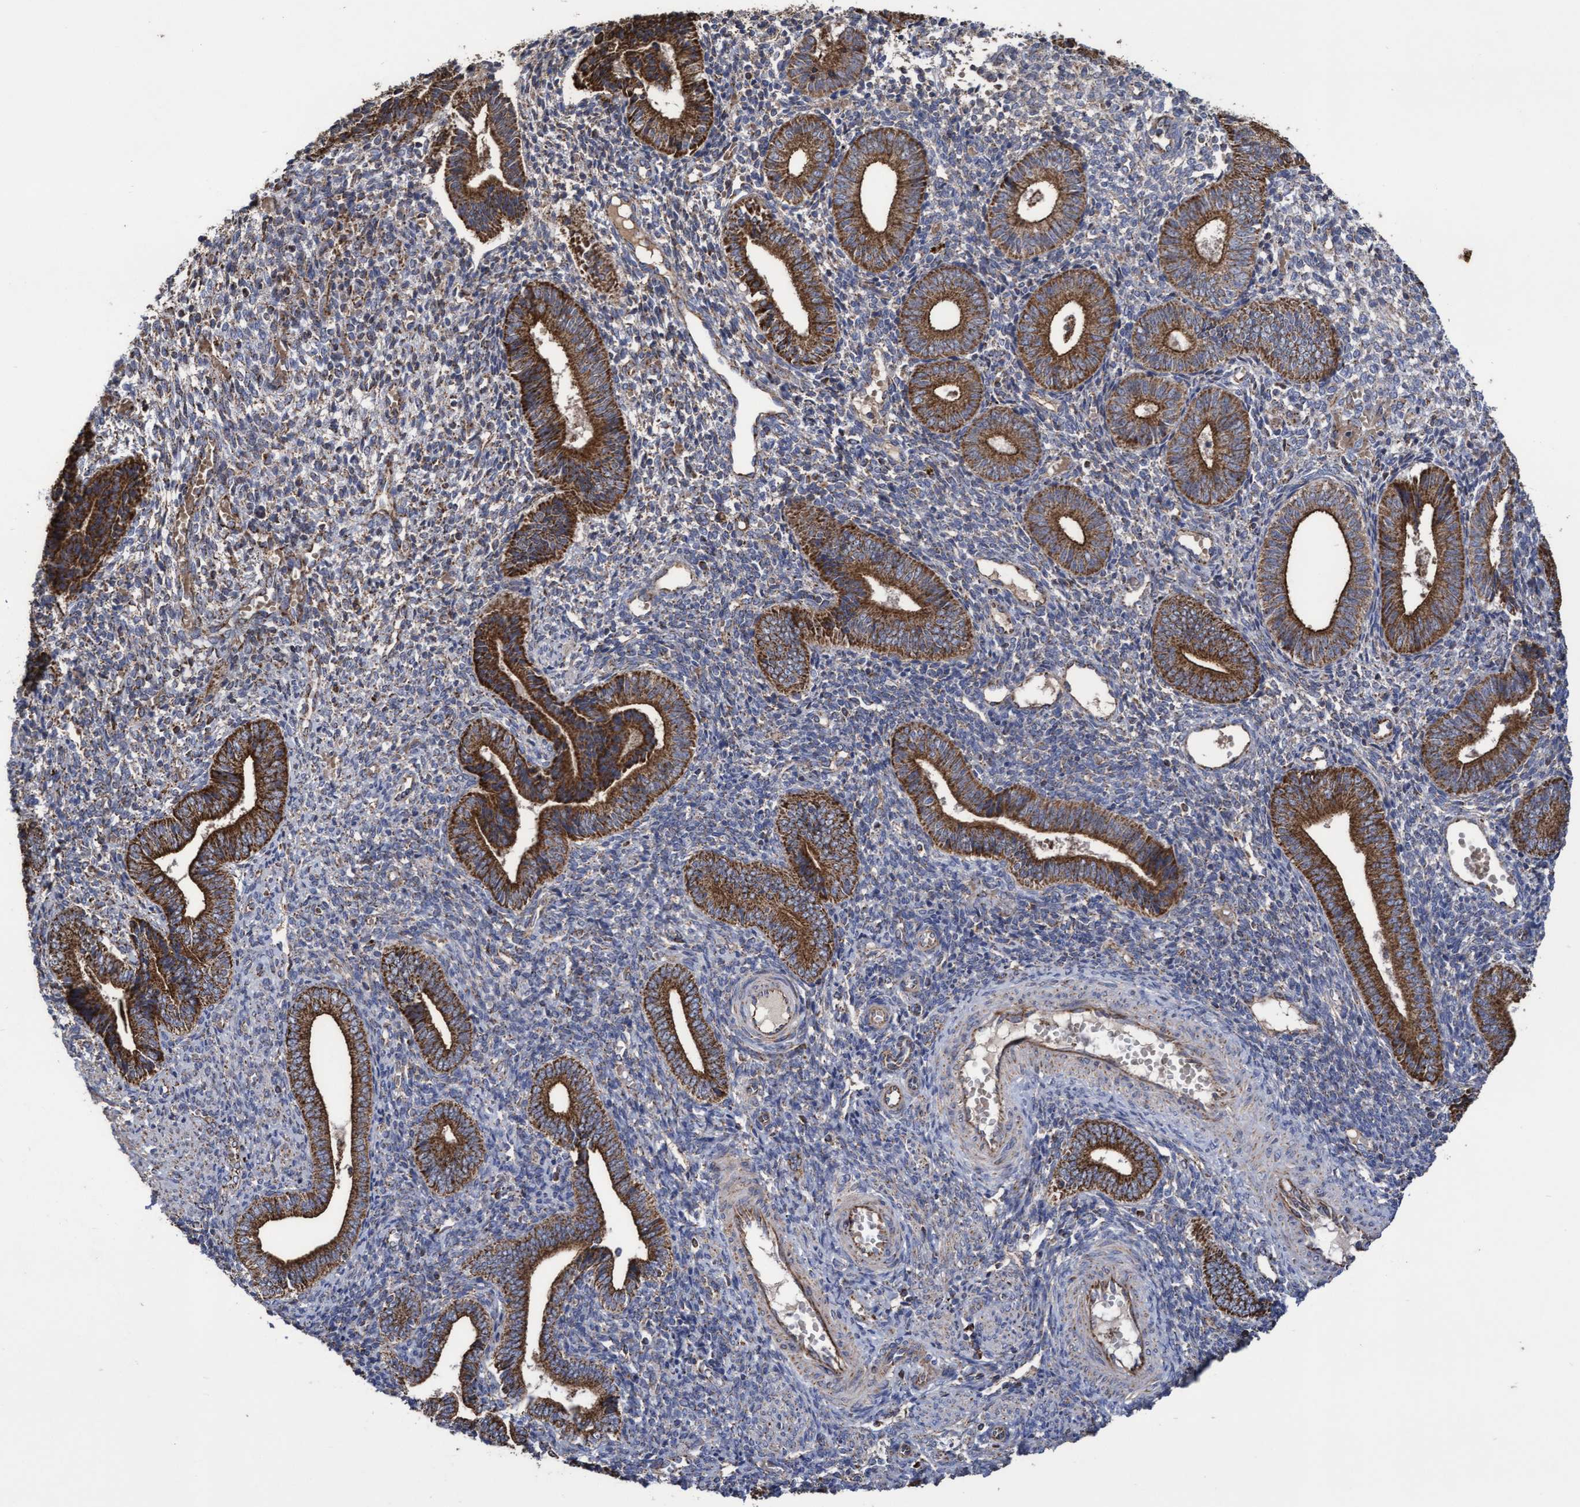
{"staining": {"intensity": "weak", "quantity": "<25%", "location": "cytoplasmic/membranous"}, "tissue": "endometrium", "cell_type": "Cells in endometrial stroma", "image_type": "normal", "snomed": [{"axis": "morphology", "description": "Normal tissue, NOS"}, {"axis": "topography", "description": "Uterus"}, {"axis": "topography", "description": "Endometrium"}], "caption": "High magnification brightfield microscopy of normal endometrium stained with DAB (brown) and counterstained with hematoxylin (blue): cells in endometrial stroma show no significant expression. Nuclei are stained in blue.", "gene": "COBL", "patient": {"sex": "female", "age": 33}}